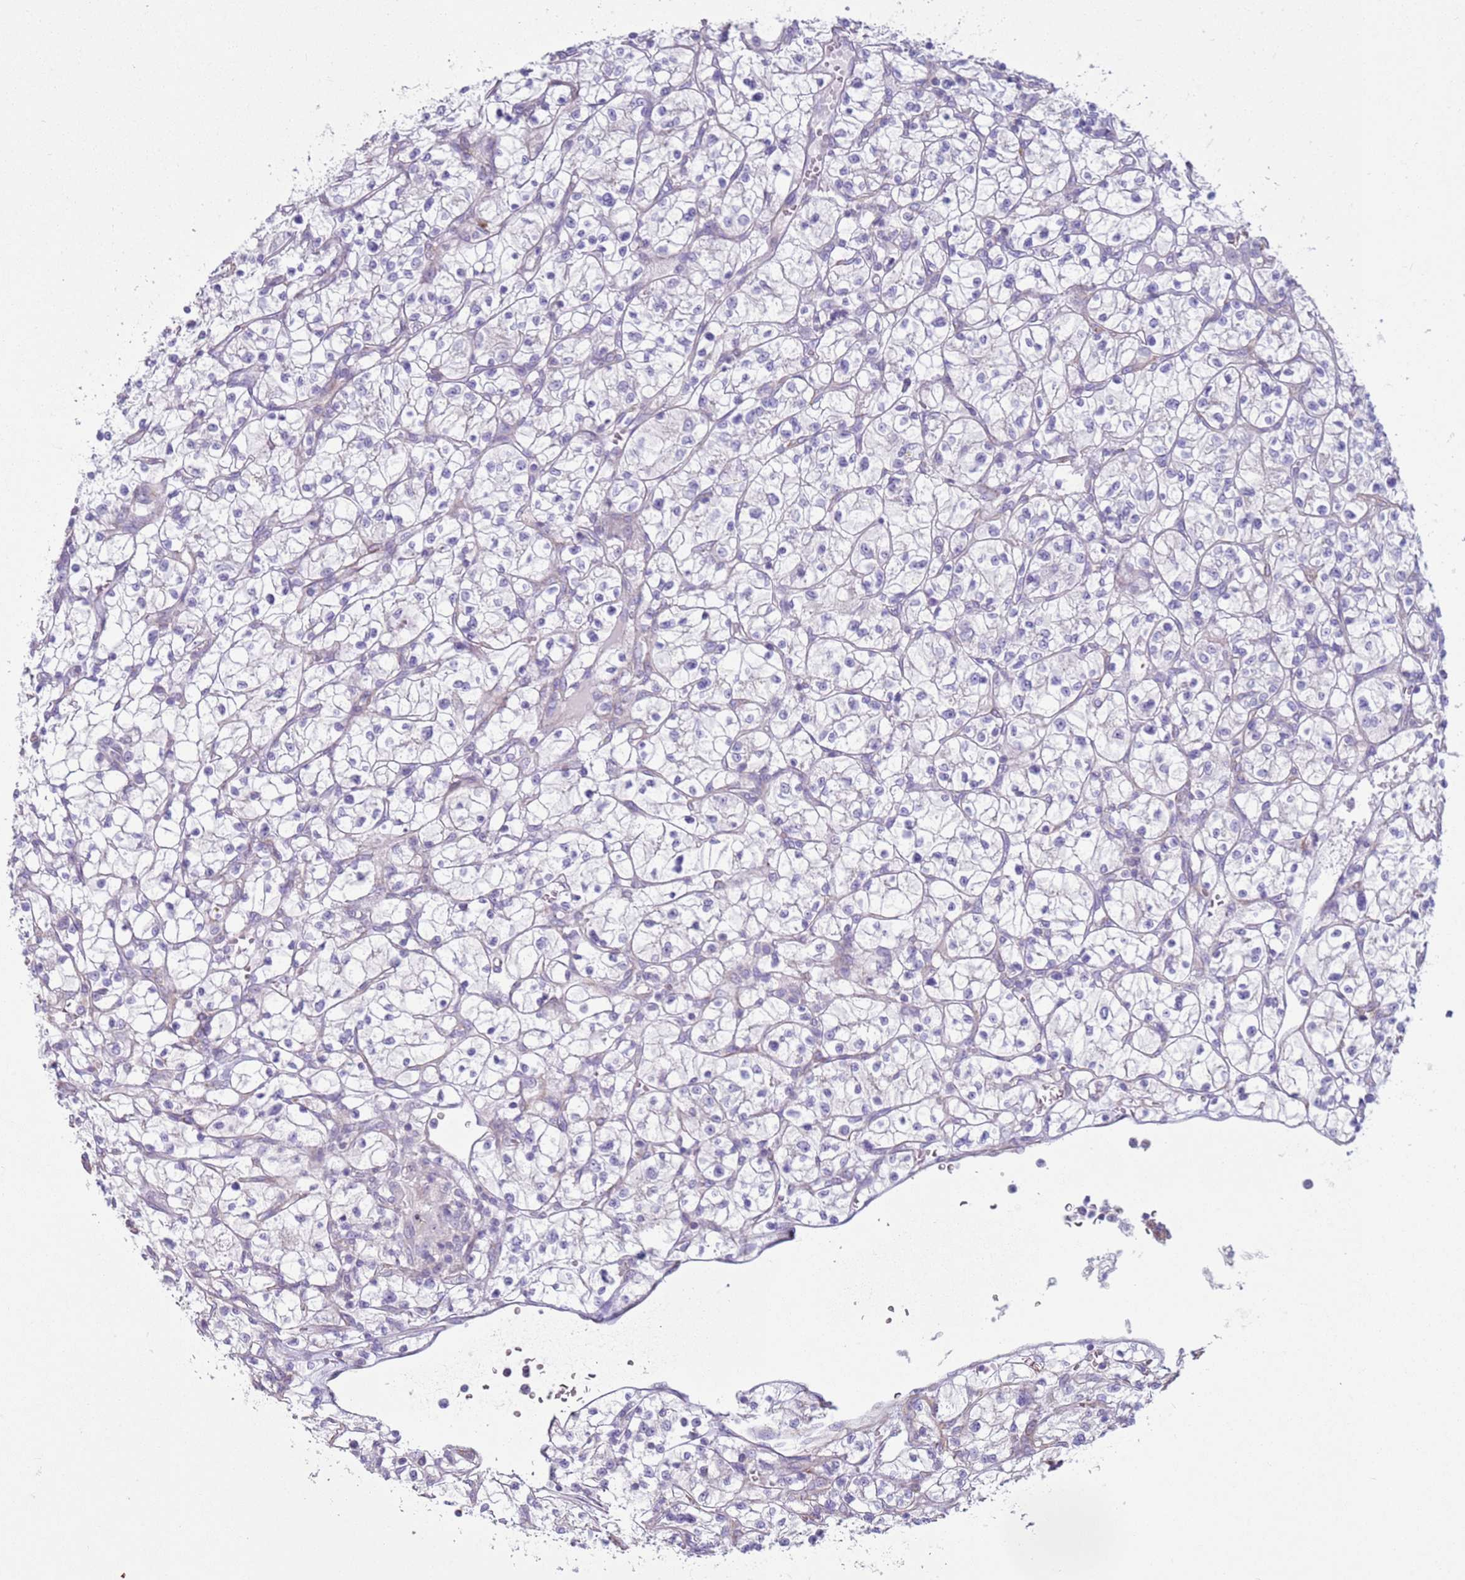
{"staining": {"intensity": "negative", "quantity": "none", "location": "none"}, "tissue": "renal cancer", "cell_type": "Tumor cells", "image_type": "cancer", "snomed": [{"axis": "morphology", "description": "Adenocarcinoma, NOS"}, {"axis": "topography", "description": "Kidney"}], "caption": "Human adenocarcinoma (renal) stained for a protein using immunohistochemistry demonstrates no positivity in tumor cells.", "gene": "HEATR1", "patient": {"sex": "female", "age": 64}}